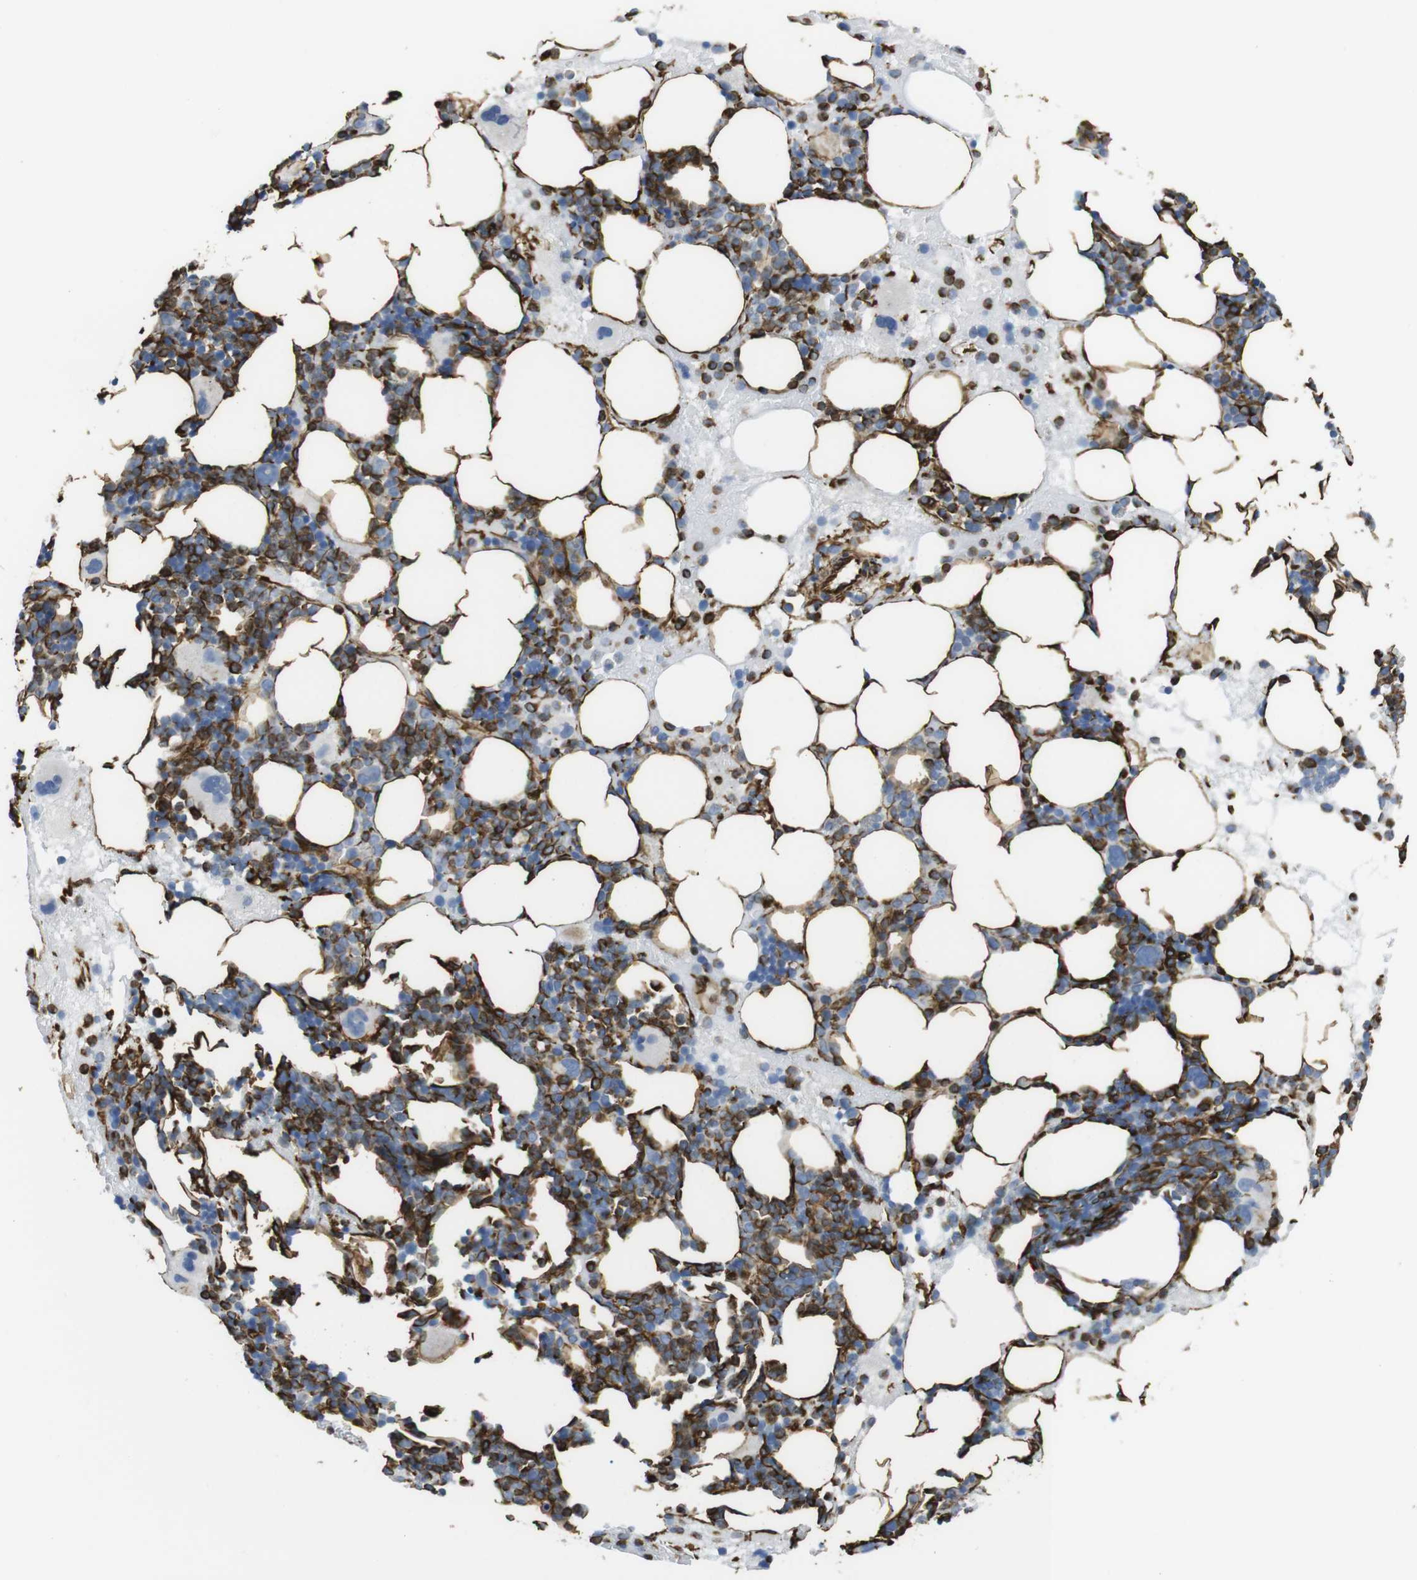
{"staining": {"intensity": "strong", "quantity": "25%-75%", "location": "cytoplasmic/membranous"}, "tissue": "bone marrow", "cell_type": "Hematopoietic cells", "image_type": "normal", "snomed": [{"axis": "morphology", "description": "Normal tissue, NOS"}, {"axis": "morphology", "description": "Inflammation, NOS"}, {"axis": "topography", "description": "Bone marrow"}], "caption": "A micrograph of human bone marrow stained for a protein reveals strong cytoplasmic/membranous brown staining in hematopoietic cells. (IHC, brightfield microscopy, high magnification).", "gene": "RALGPS1", "patient": {"sex": "female", "age": 76}}